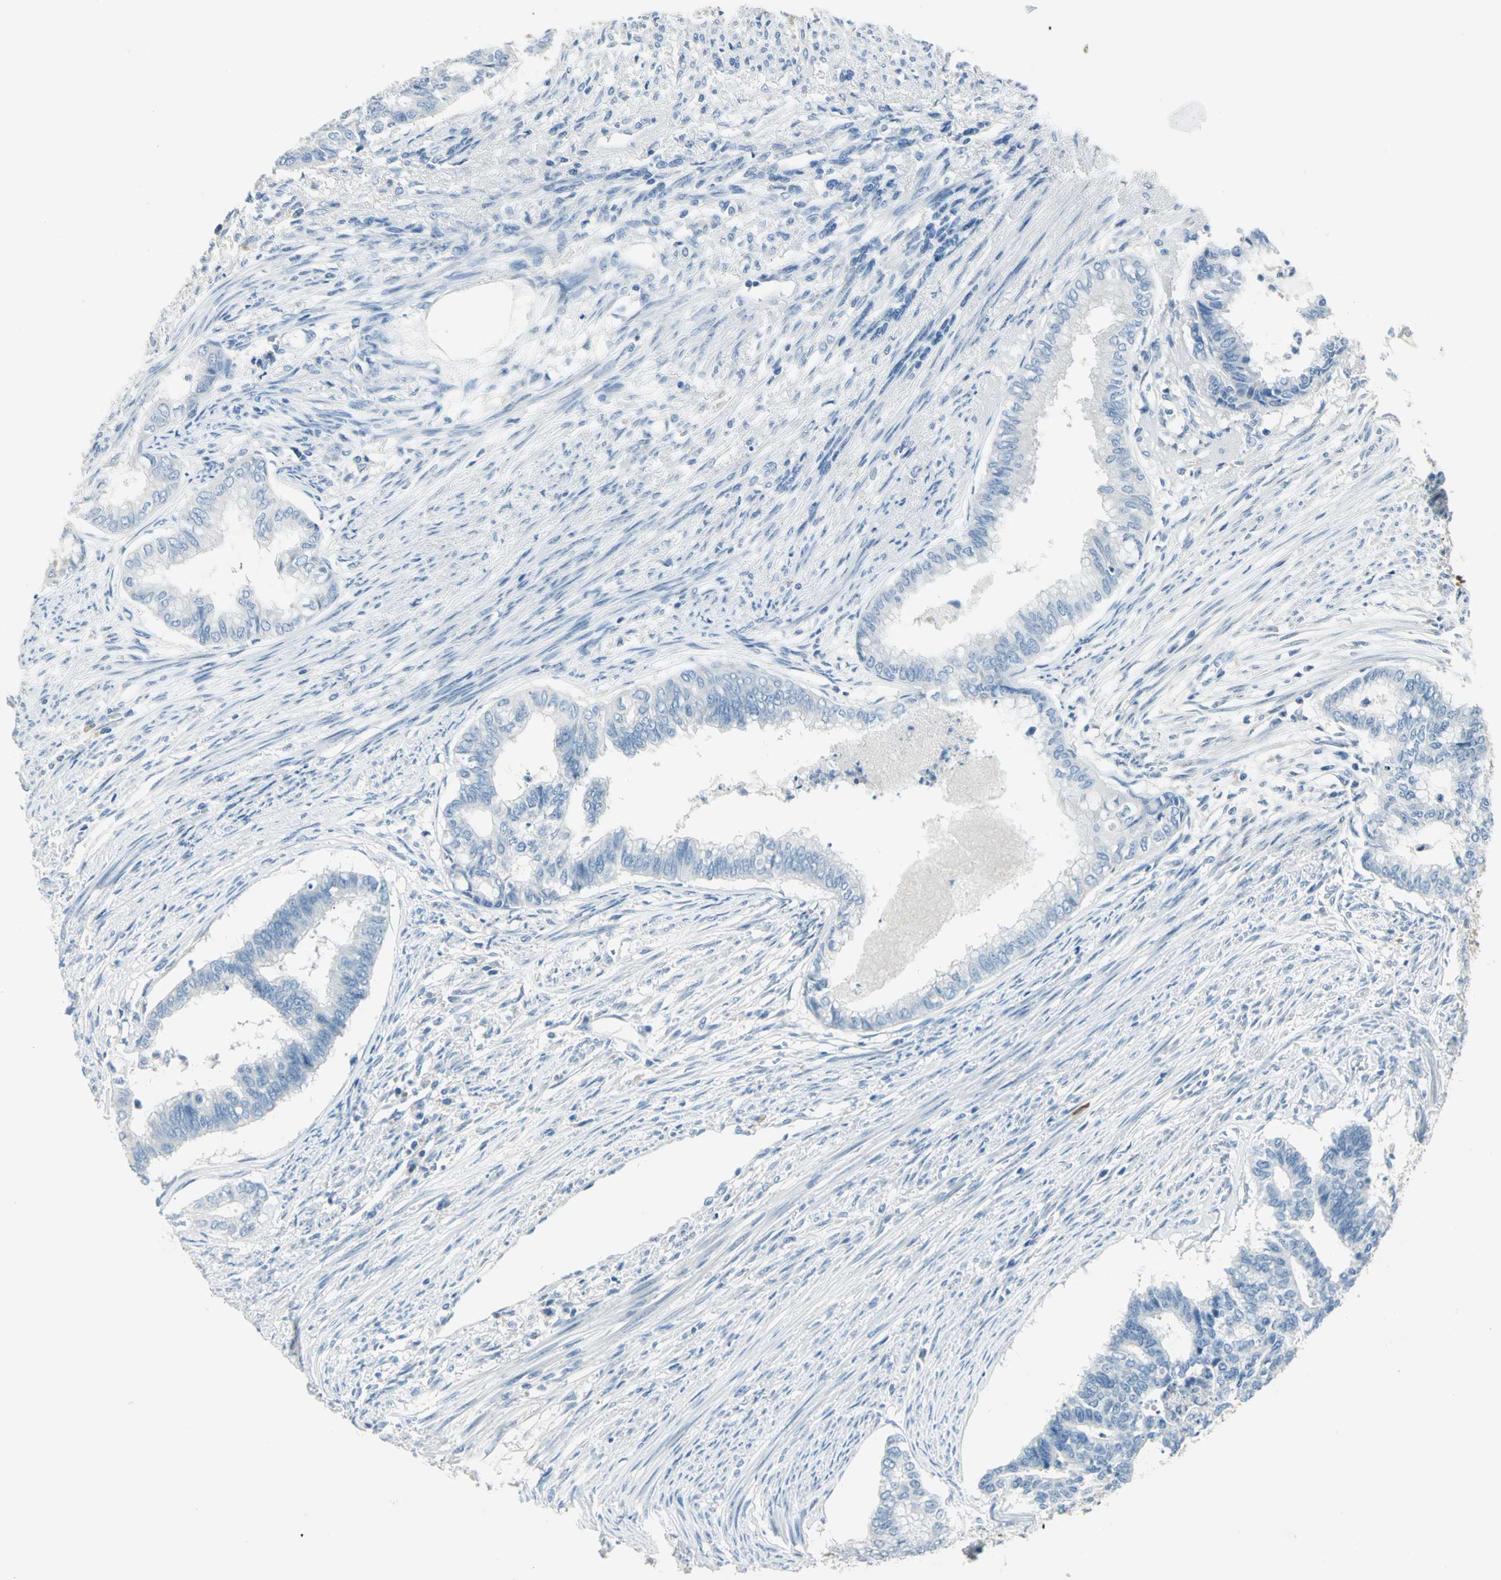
{"staining": {"intensity": "negative", "quantity": "none", "location": "none"}, "tissue": "endometrial cancer", "cell_type": "Tumor cells", "image_type": "cancer", "snomed": [{"axis": "morphology", "description": "Adenocarcinoma, NOS"}, {"axis": "topography", "description": "Endometrium"}], "caption": "Tumor cells show no significant protein staining in endometrial adenocarcinoma.", "gene": "UCHL1", "patient": {"sex": "female", "age": 79}}